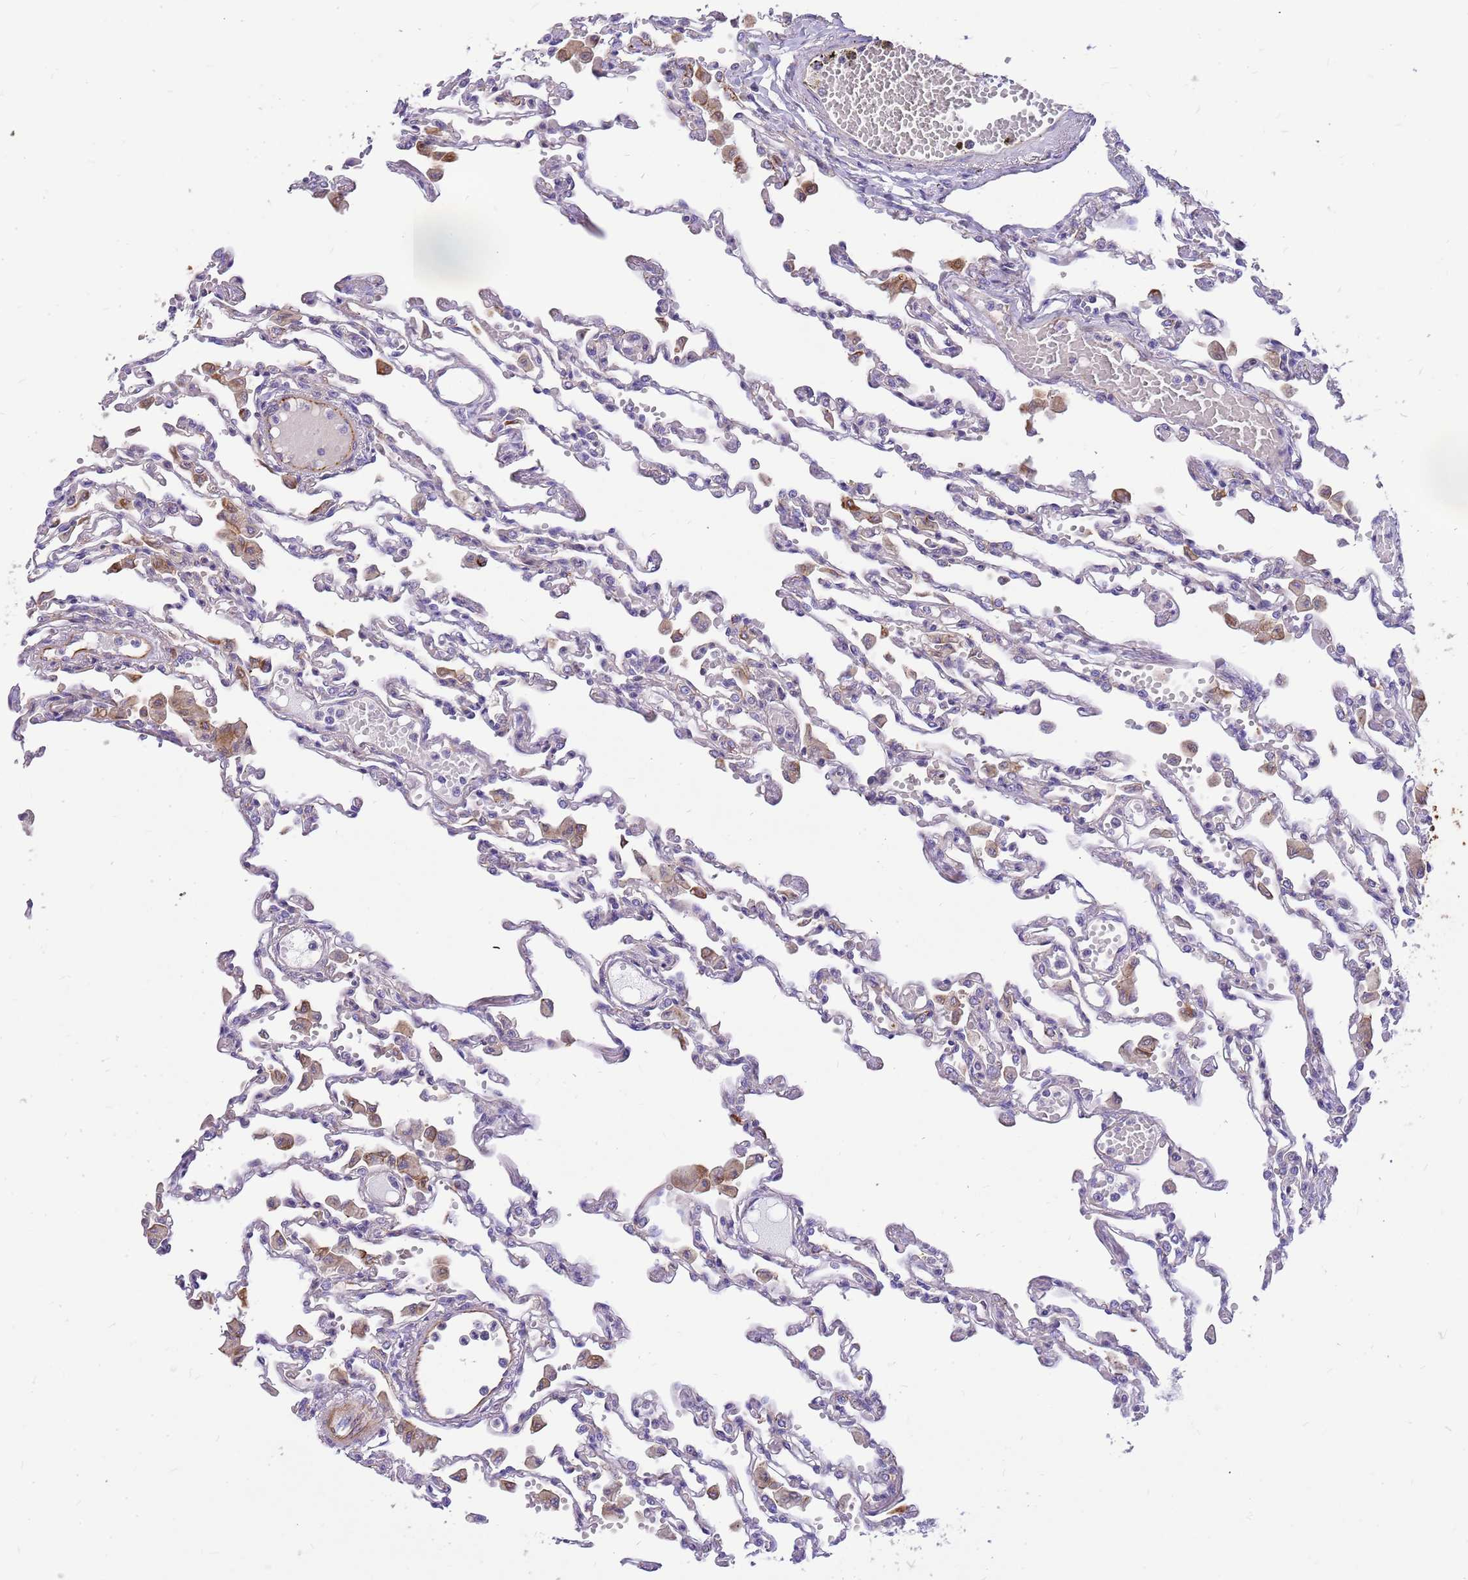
{"staining": {"intensity": "negative", "quantity": "none", "location": "none"}, "tissue": "lung", "cell_type": "Alveolar cells", "image_type": "normal", "snomed": [{"axis": "morphology", "description": "Normal tissue, NOS"}, {"axis": "topography", "description": "Bronchus"}, {"axis": "topography", "description": "Lung"}], "caption": "DAB (3,3'-diaminobenzidine) immunohistochemical staining of unremarkable lung exhibits no significant expression in alveolar cells.", "gene": "ZDHHC1", "patient": {"sex": "female", "age": 49}}